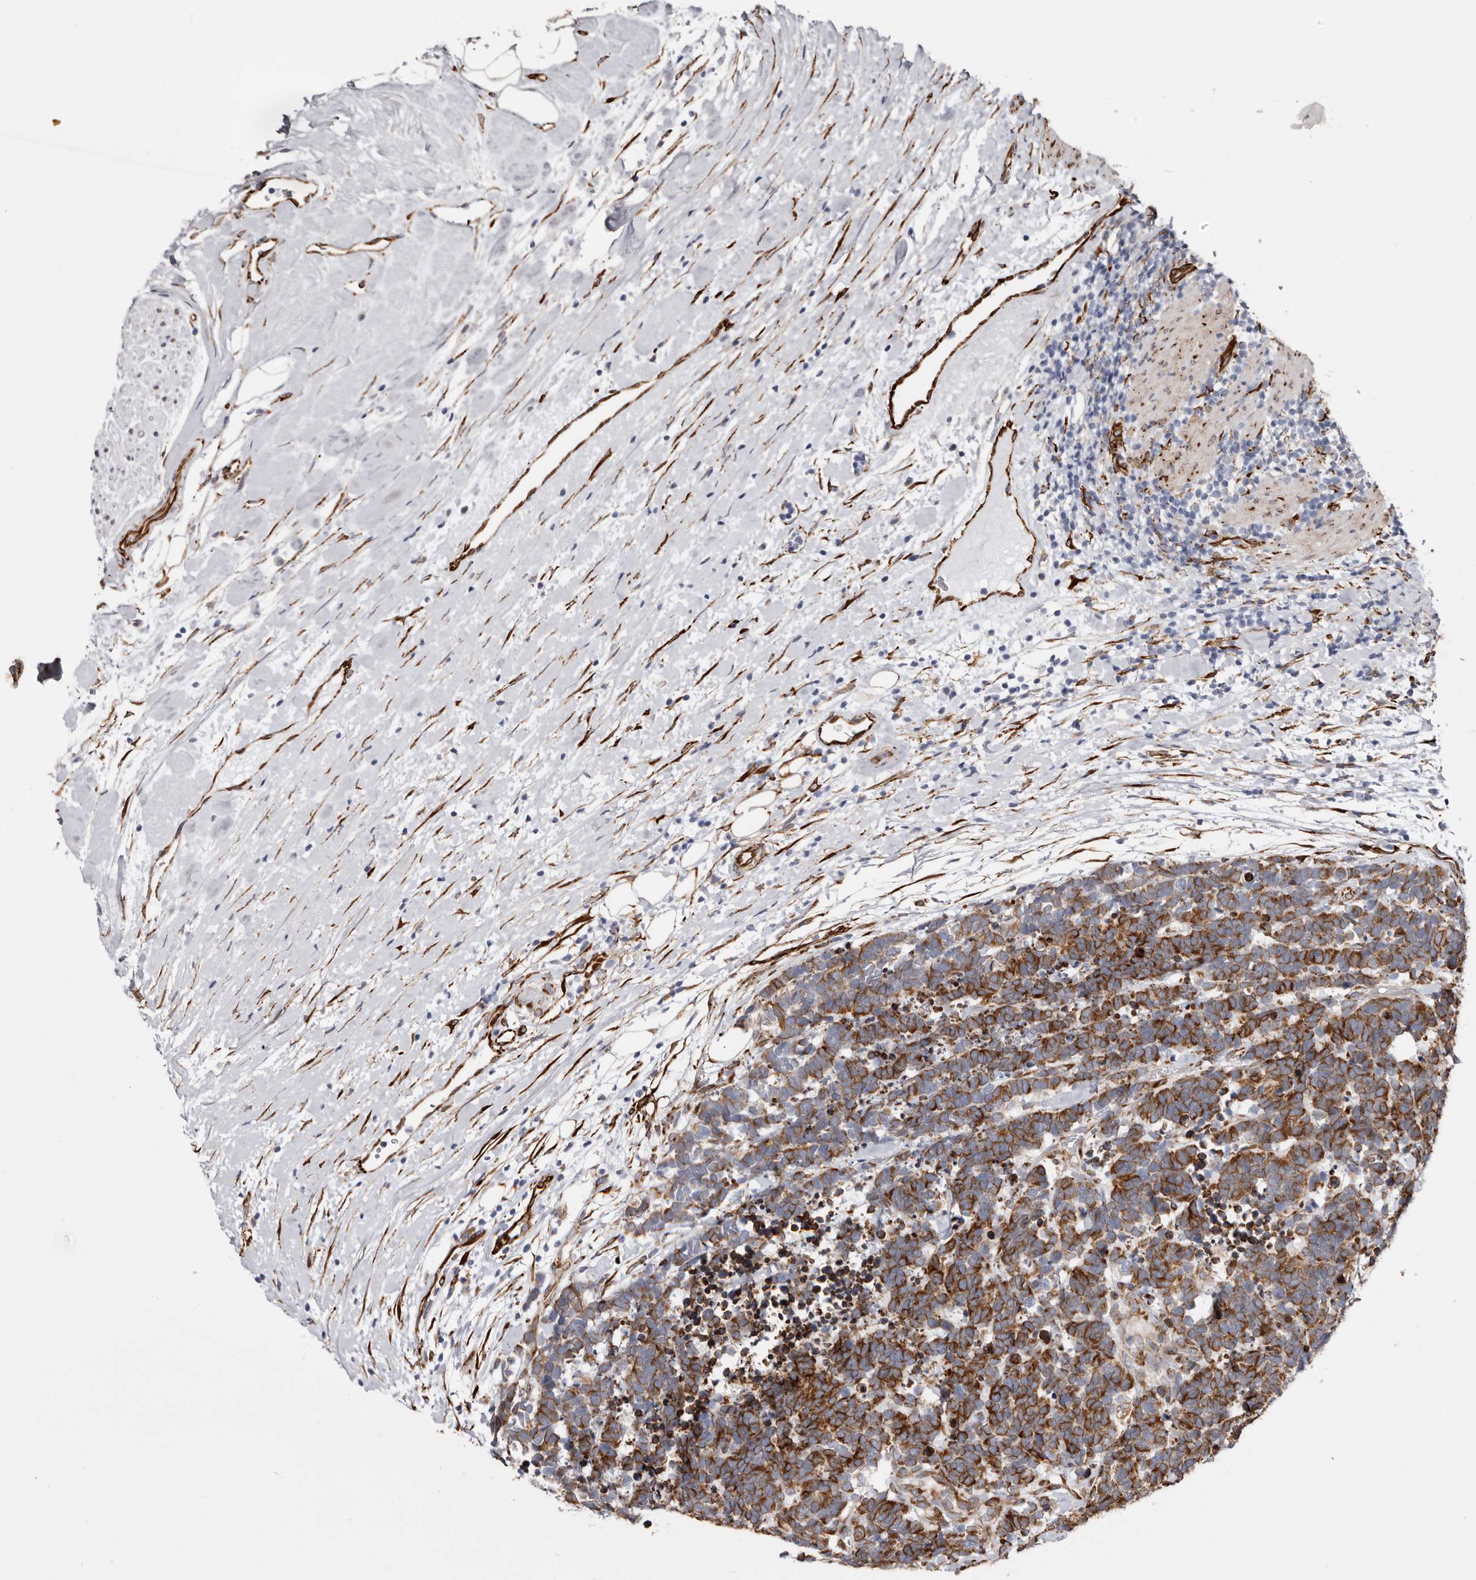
{"staining": {"intensity": "strong", "quantity": ">75%", "location": "cytoplasmic/membranous"}, "tissue": "carcinoid", "cell_type": "Tumor cells", "image_type": "cancer", "snomed": [{"axis": "morphology", "description": "Carcinoma, NOS"}, {"axis": "morphology", "description": "Carcinoid, malignant, NOS"}, {"axis": "topography", "description": "Urinary bladder"}], "caption": "DAB (3,3'-diaminobenzidine) immunohistochemical staining of carcinoid shows strong cytoplasmic/membranous protein staining in about >75% of tumor cells. Nuclei are stained in blue.", "gene": "SEMA3E", "patient": {"sex": "male", "age": 57}}